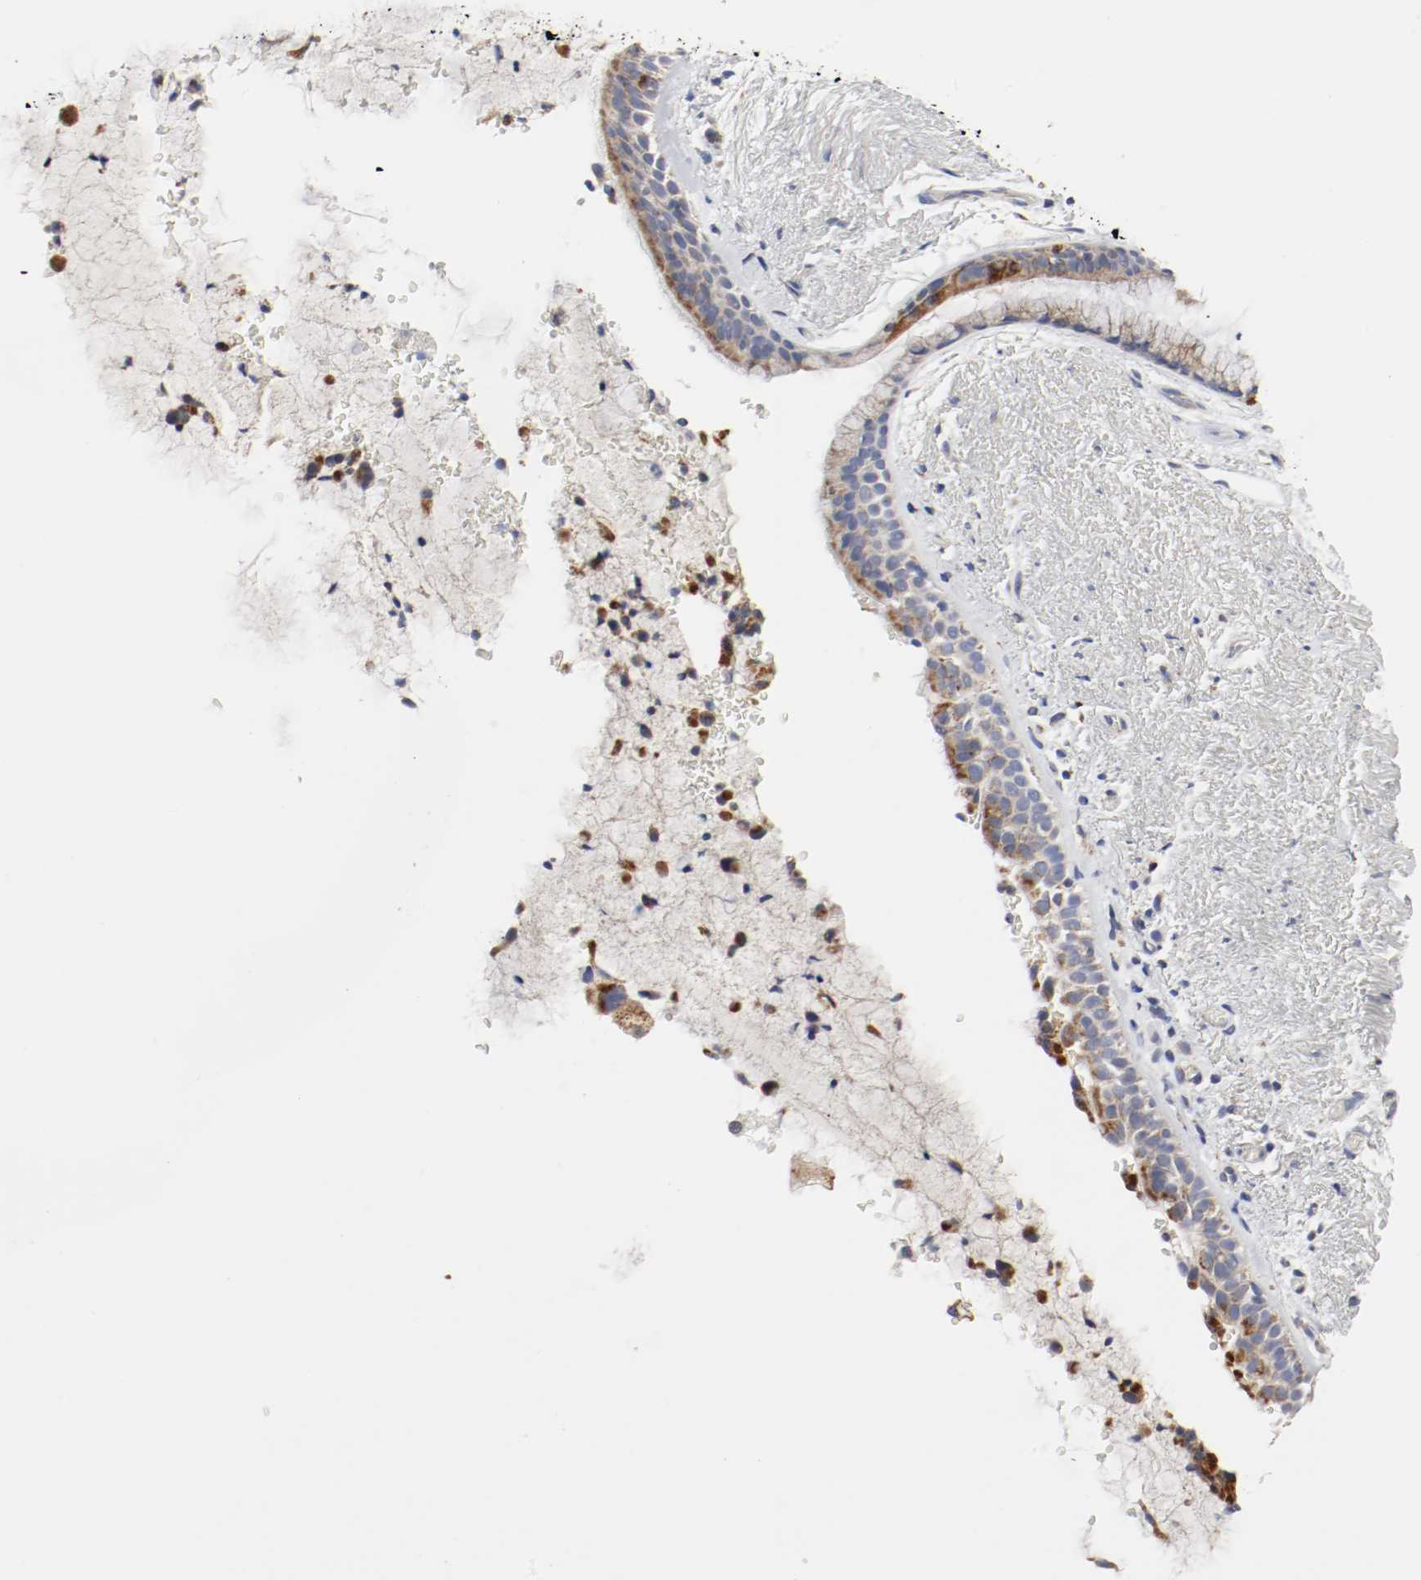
{"staining": {"intensity": "moderate", "quantity": ">75%", "location": "cytoplasmic/membranous"}, "tissue": "bronchus", "cell_type": "Respiratory epithelial cells", "image_type": "normal", "snomed": [{"axis": "morphology", "description": "Normal tissue, NOS"}, {"axis": "topography", "description": "Bronchus"}], "caption": "This is an image of immunohistochemistry staining of unremarkable bronchus, which shows moderate staining in the cytoplasmic/membranous of respiratory epithelial cells.", "gene": "AFG3L2", "patient": {"sex": "female", "age": 54}}